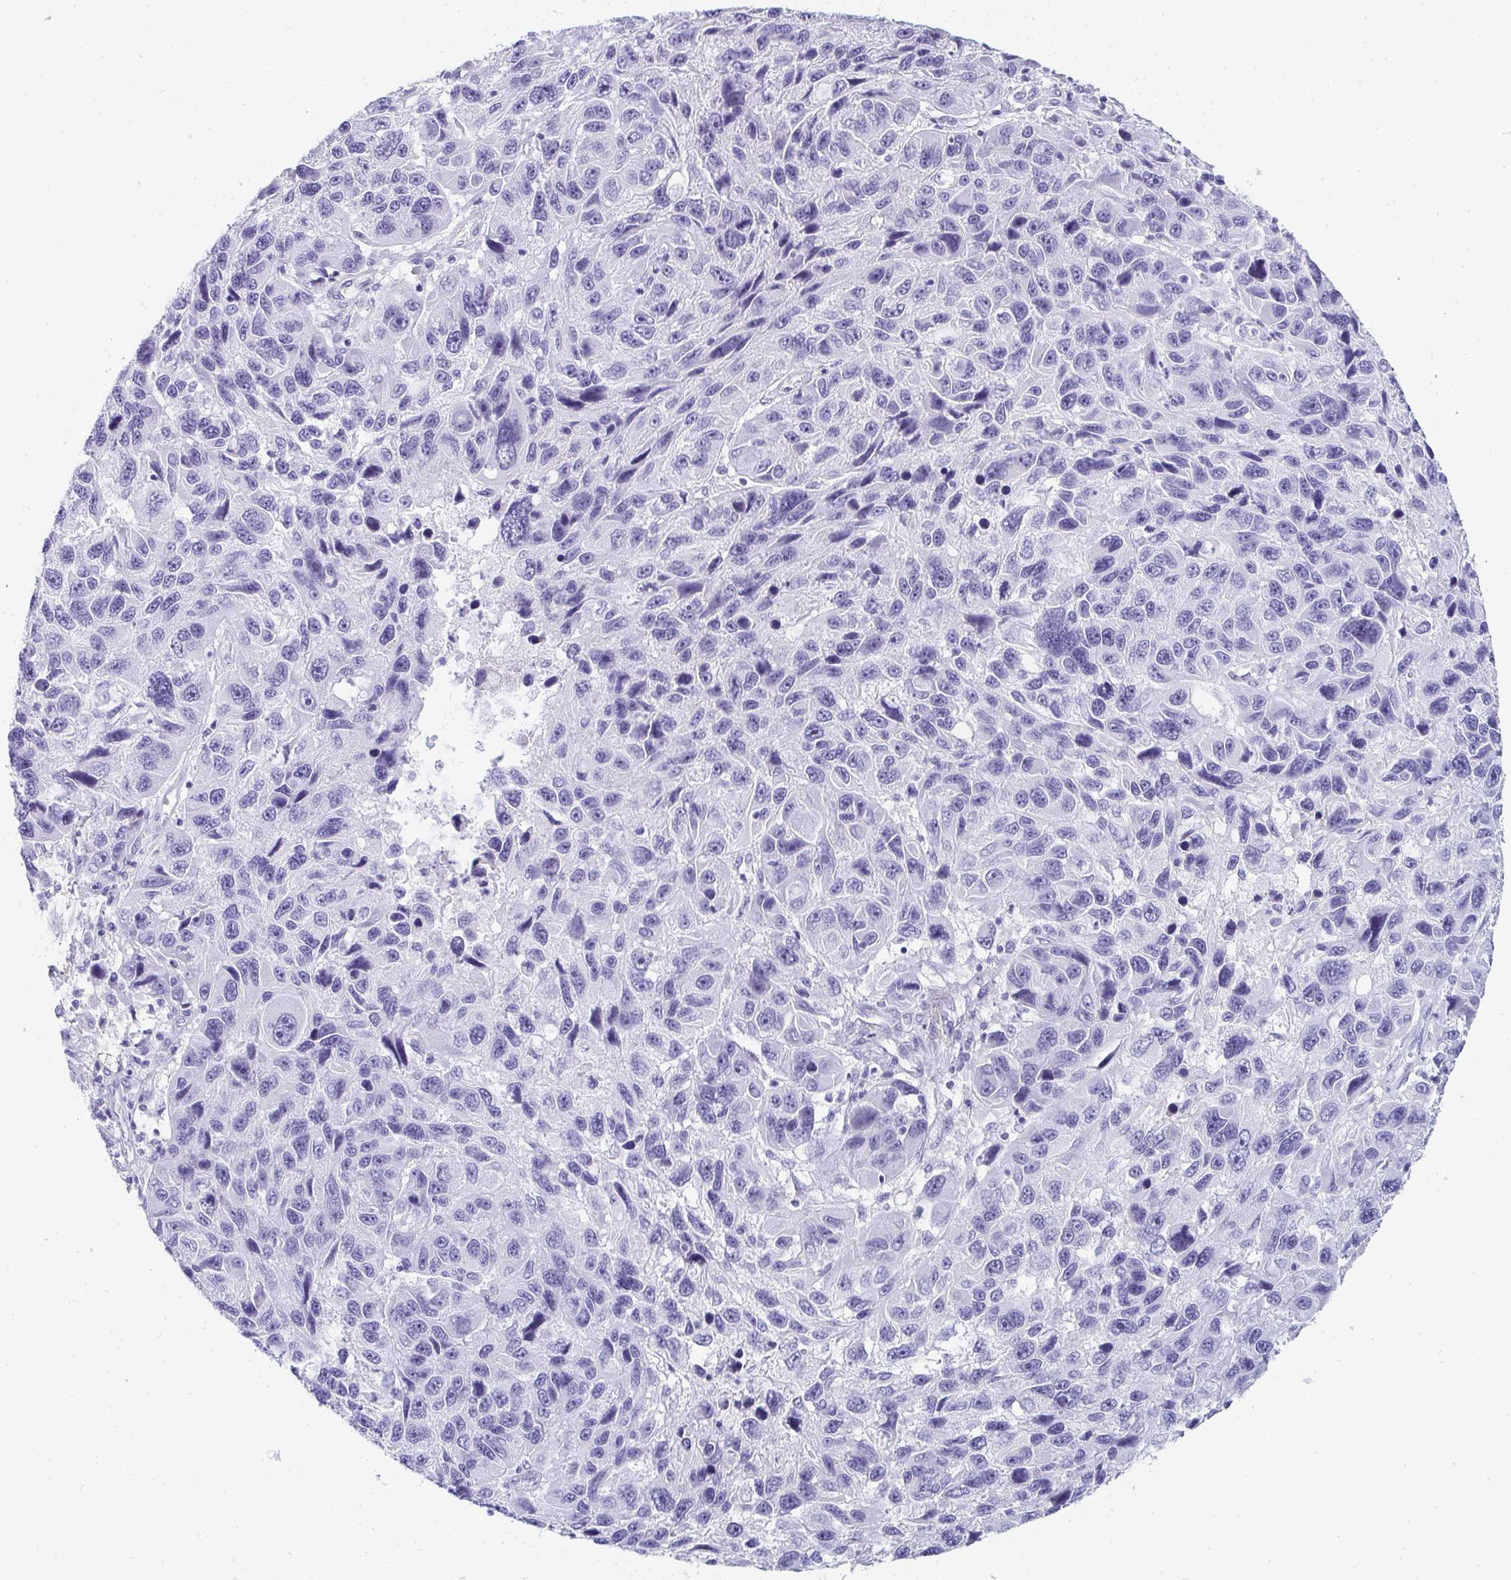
{"staining": {"intensity": "negative", "quantity": "none", "location": "none"}, "tissue": "melanoma", "cell_type": "Tumor cells", "image_type": "cancer", "snomed": [{"axis": "morphology", "description": "Malignant melanoma, NOS"}, {"axis": "topography", "description": "Skin"}], "caption": "This is a histopathology image of immunohistochemistry staining of malignant melanoma, which shows no positivity in tumor cells. The staining was performed using DAB (3,3'-diaminobenzidine) to visualize the protein expression in brown, while the nuclei were stained in blue with hematoxylin (Magnification: 20x).", "gene": "PRND", "patient": {"sex": "male", "age": 53}}